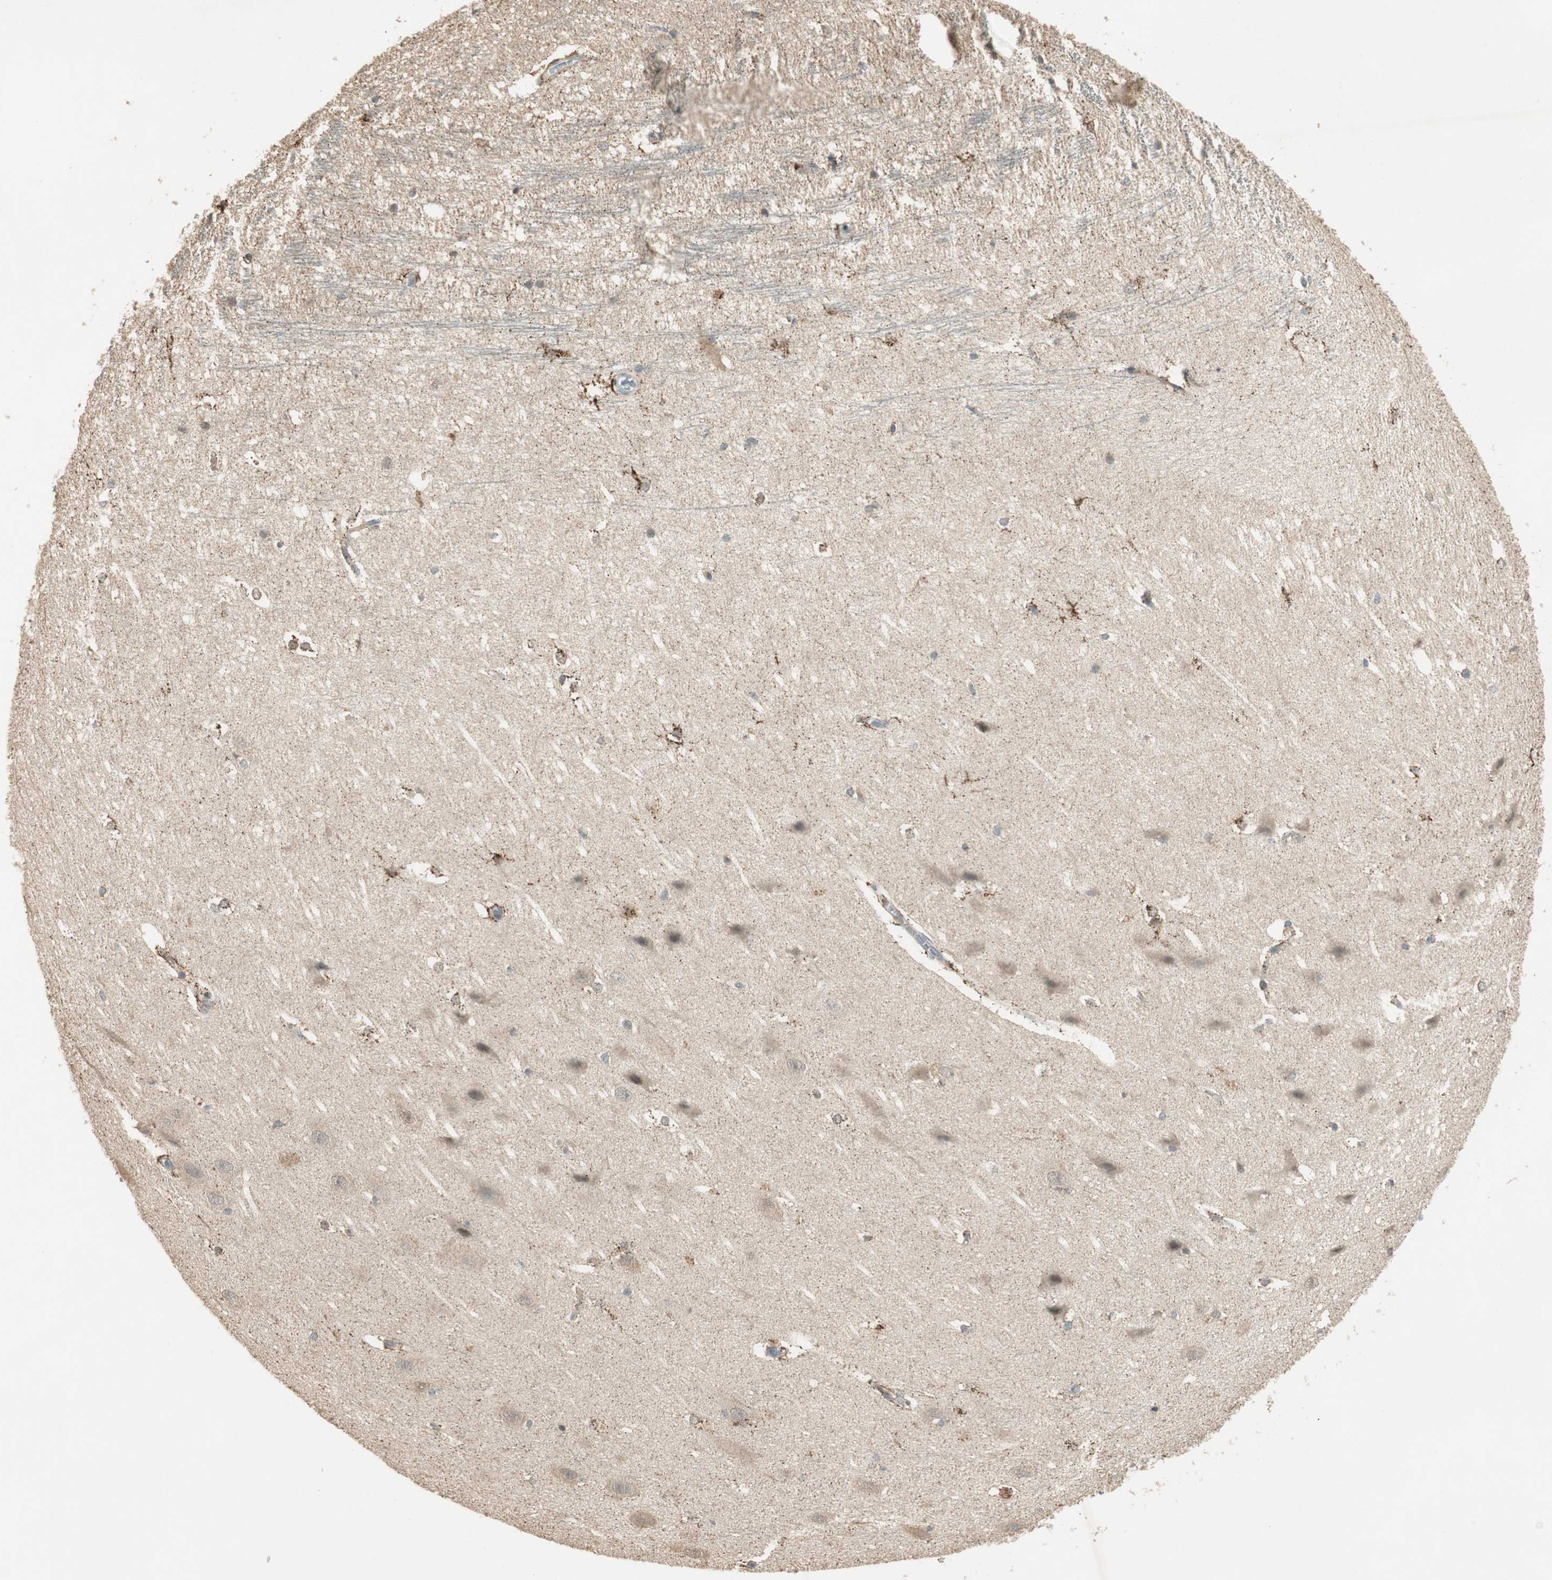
{"staining": {"intensity": "moderate", "quantity": "25%-75%", "location": "cytoplasmic/membranous"}, "tissue": "hippocampus", "cell_type": "Glial cells", "image_type": "normal", "snomed": [{"axis": "morphology", "description": "Normal tissue, NOS"}, {"axis": "topography", "description": "Hippocampus"}], "caption": "Immunohistochemistry (IHC) photomicrograph of normal human hippocampus stained for a protein (brown), which exhibits medium levels of moderate cytoplasmic/membranous staining in approximately 25%-75% of glial cells.", "gene": "USP2", "patient": {"sex": "female", "age": 19}}